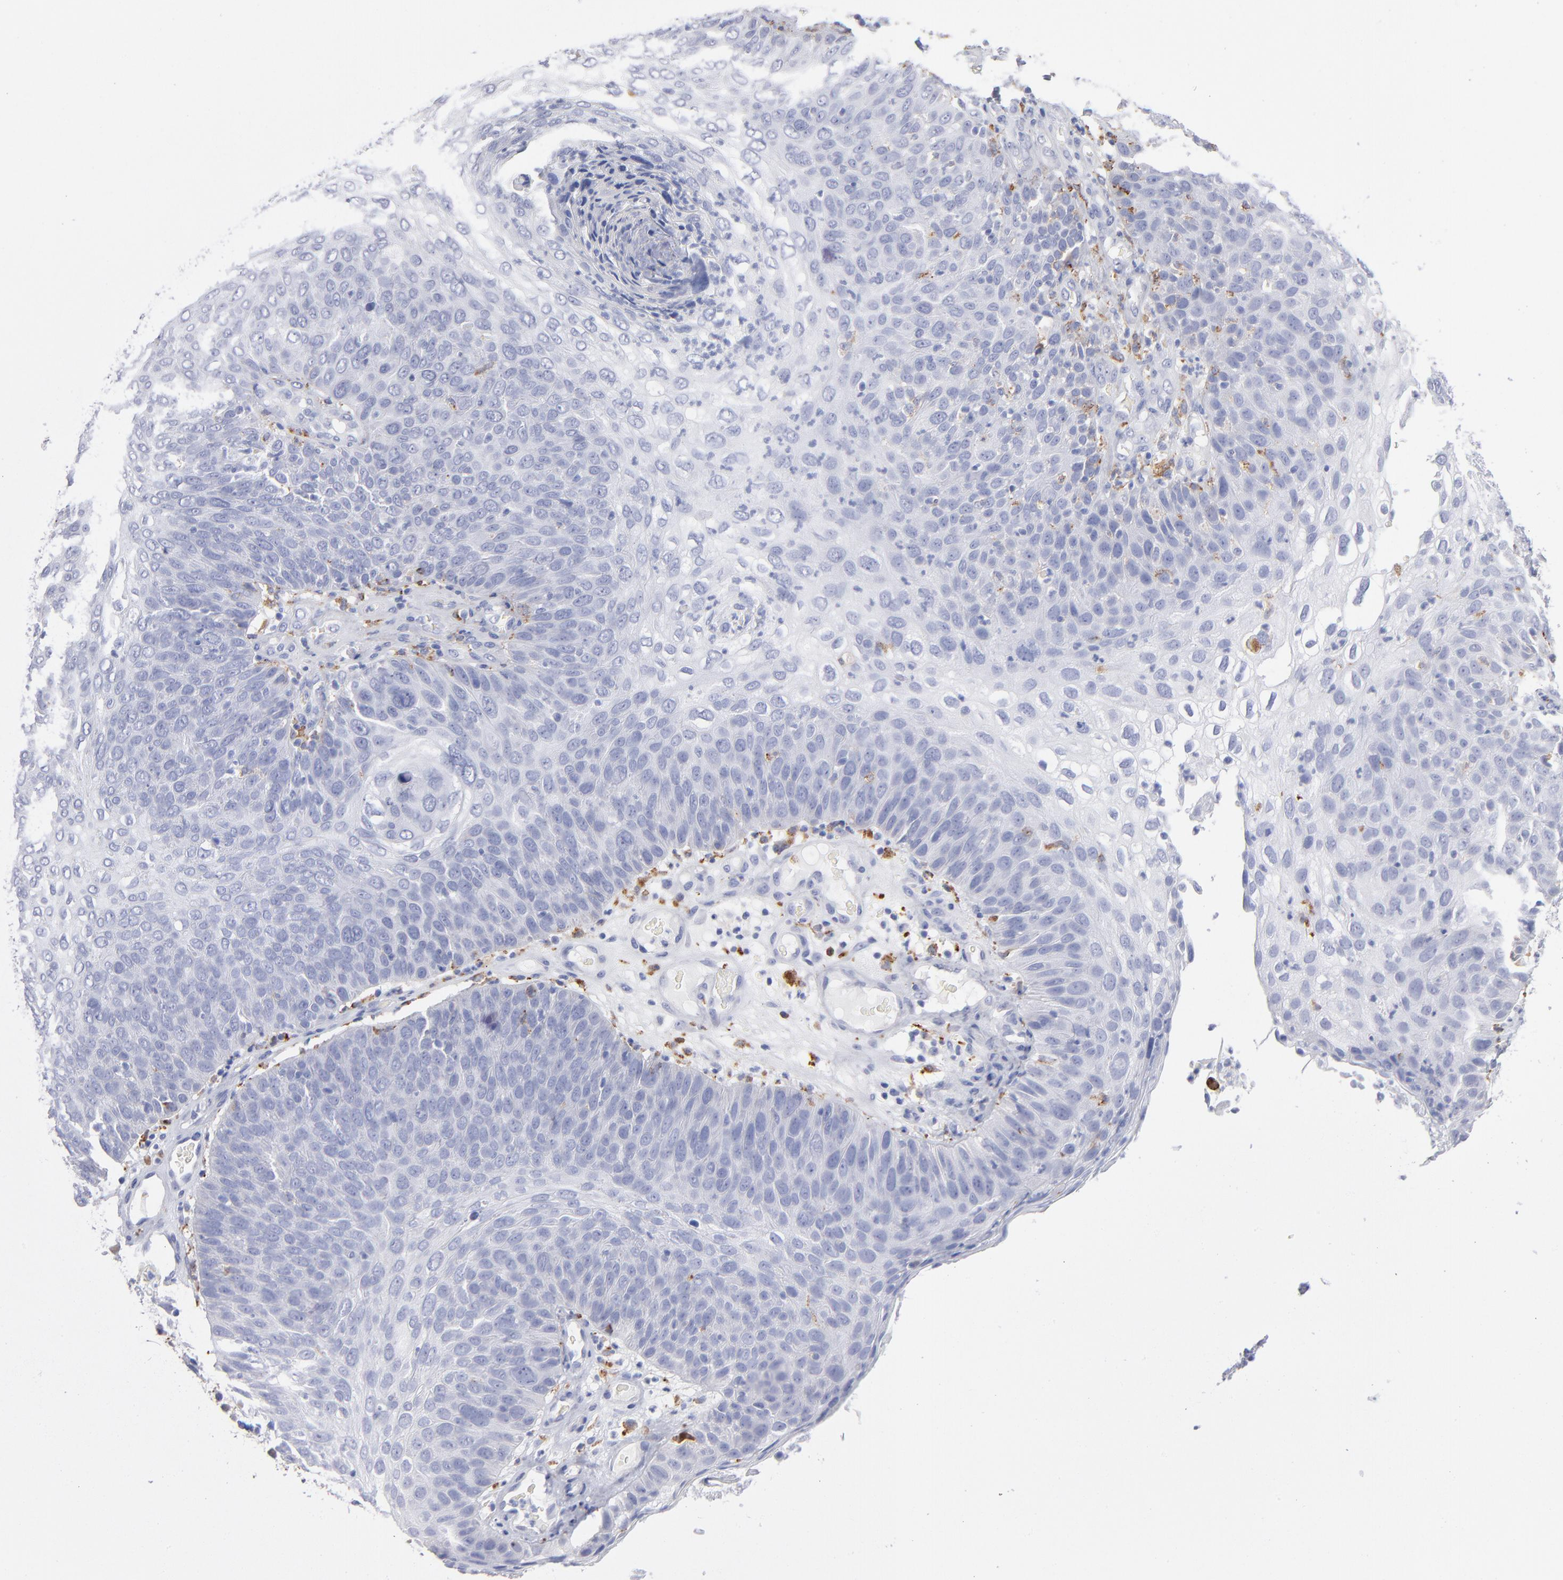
{"staining": {"intensity": "negative", "quantity": "none", "location": "none"}, "tissue": "skin cancer", "cell_type": "Tumor cells", "image_type": "cancer", "snomed": [{"axis": "morphology", "description": "Squamous cell carcinoma, NOS"}, {"axis": "topography", "description": "Skin"}], "caption": "Immunohistochemistry of skin cancer exhibits no staining in tumor cells.", "gene": "CD180", "patient": {"sex": "male", "age": 87}}